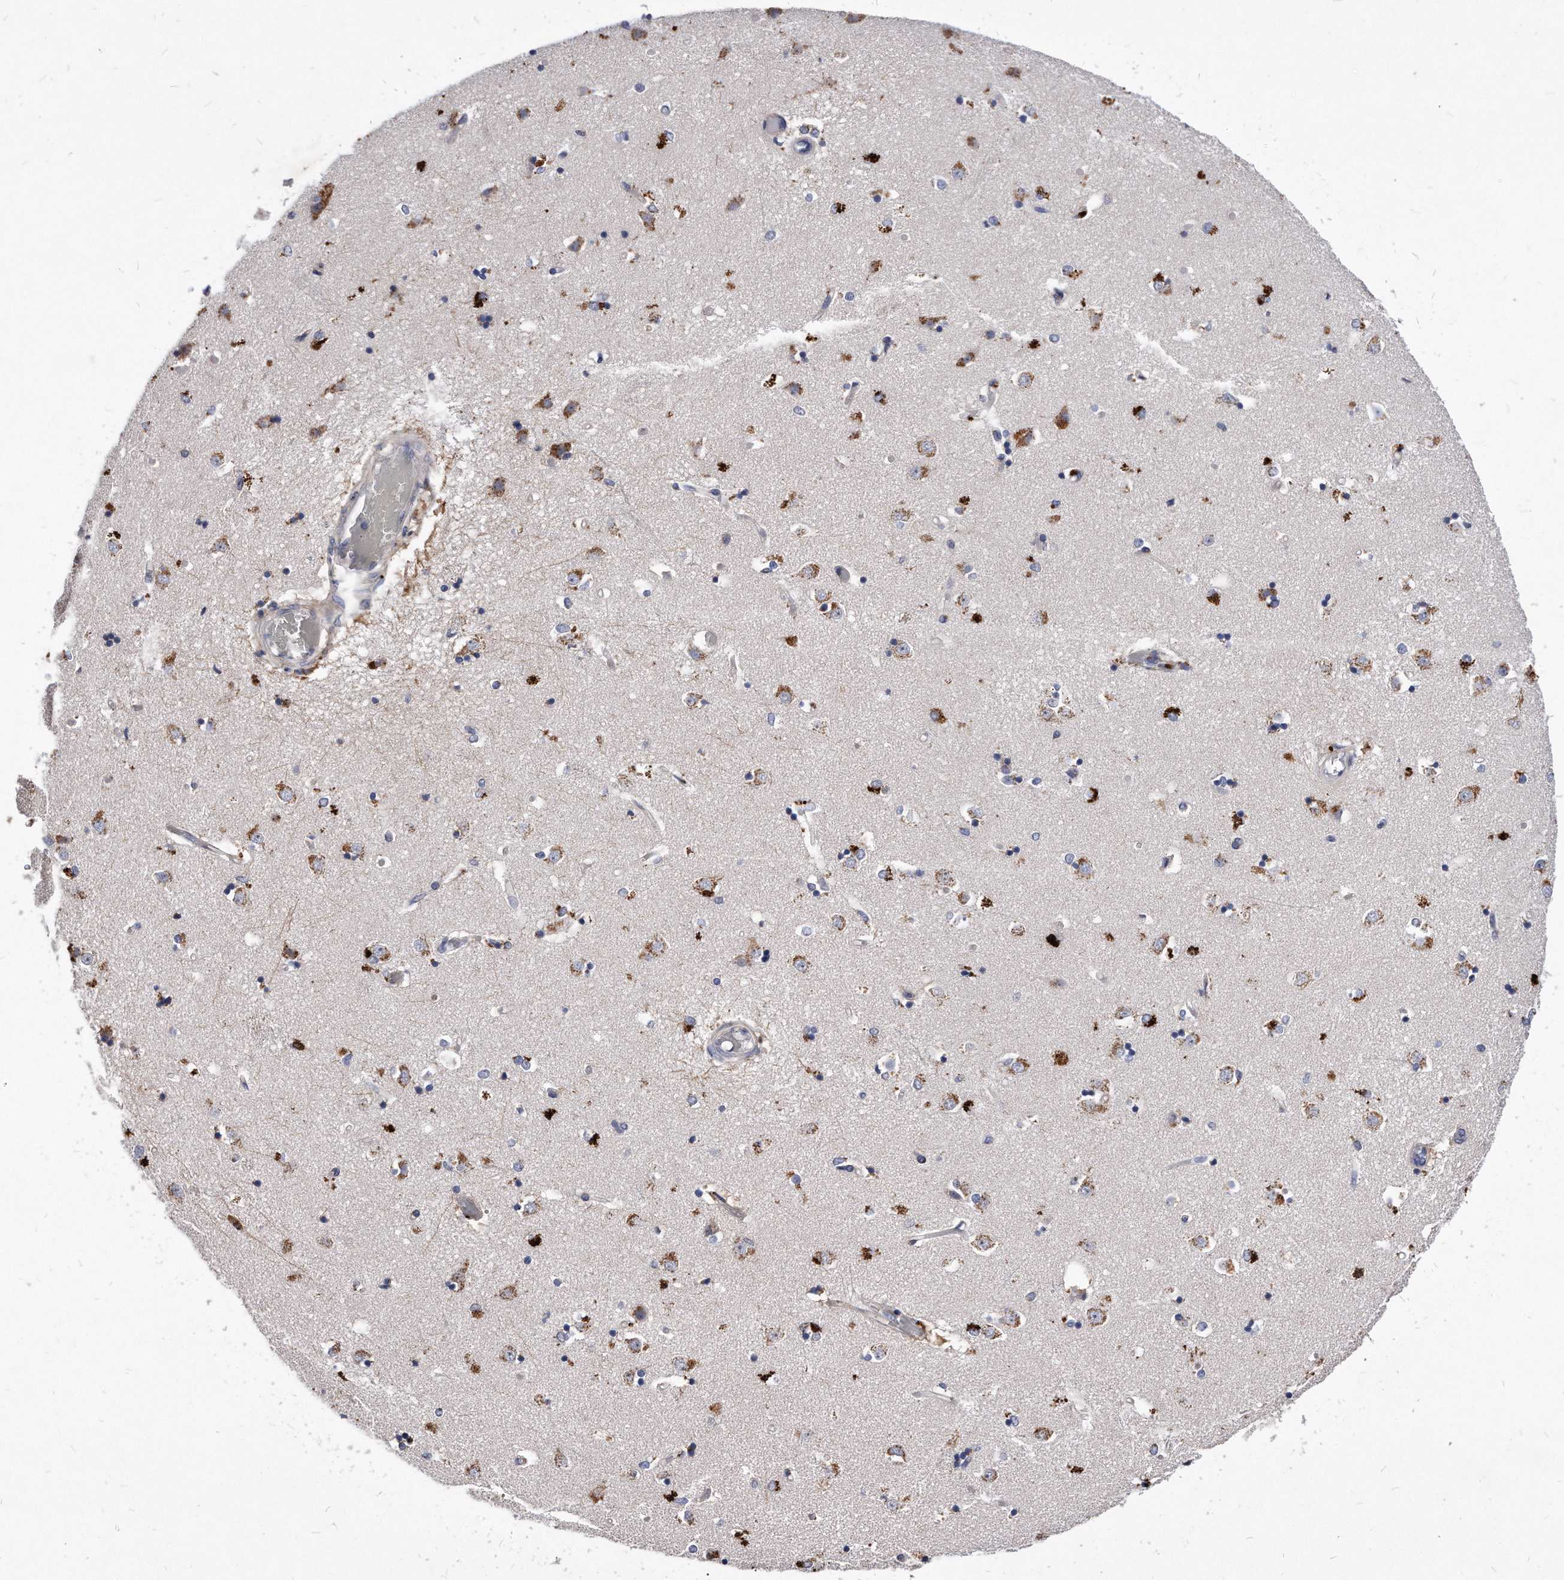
{"staining": {"intensity": "moderate", "quantity": "<25%", "location": "cytoplasmic/membranous"}, "tissue": "caudate", "cell_type": "Glial cells", "image_type": "normal", "snomed": [{"axis": "morphology", "description": "Normal tissue, NOS"}, {"axis": "topography", "description": "Lateral ventricle wall"}], "caption": "A brown stain labels moderate cytoplasmic/membranous staining of a protein in glial cells of benign caudate.", "gene": "MGAT4A", "patient": {"sex": "male", "age": 45}}